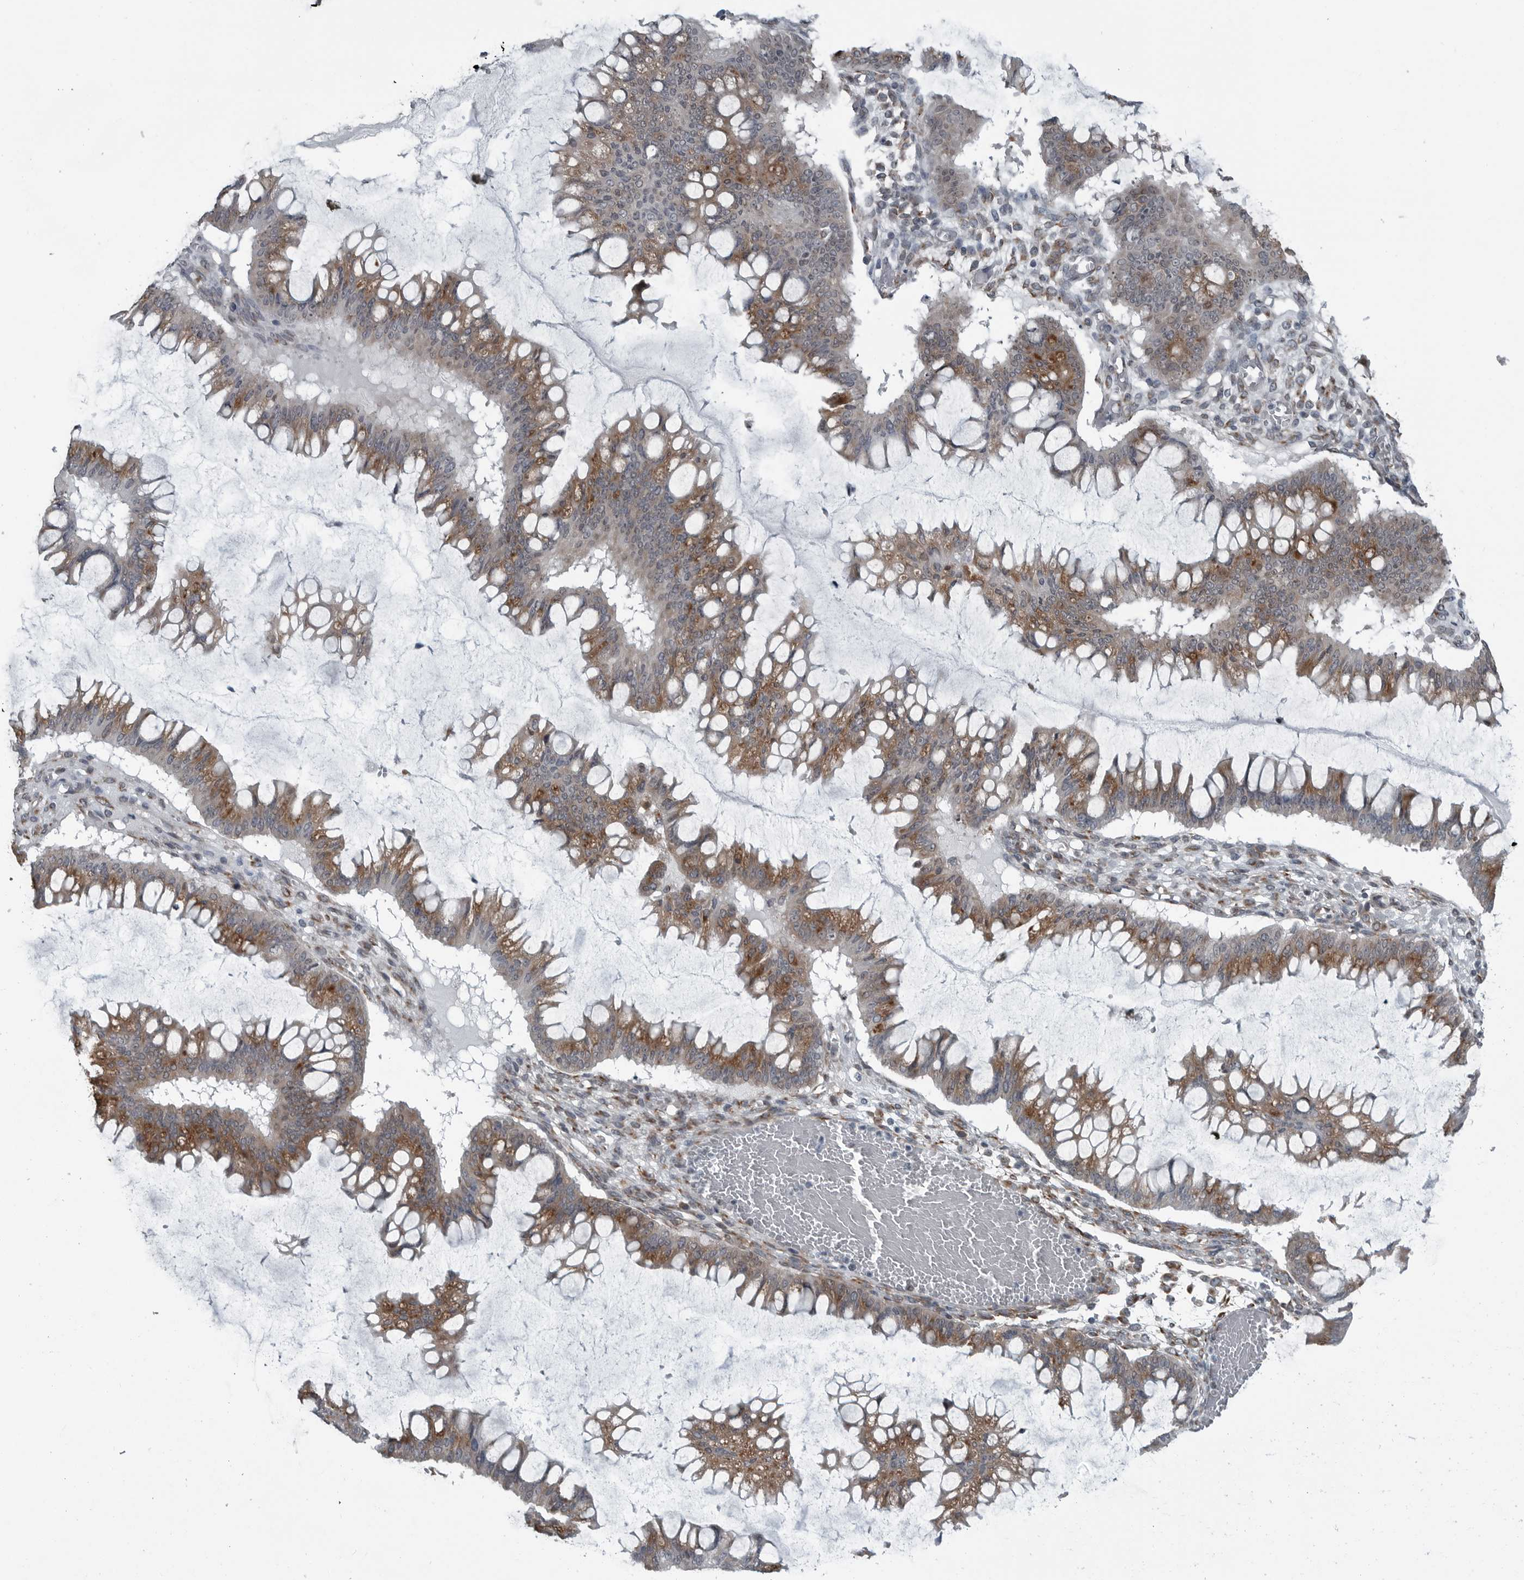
{"staining": {"intensity": "moderate", "quantity": ">75%", "location": "cytoplasmic/membranous"}, "tissue": "ovarian cancer", "cell_type": "Tumor cells", "image_type": "cancer", "snomed": [{"axis": "morphology", "description": "Cystadenocarcinoma, mucinous, NOS"}, {"axis": "topography", "description": "Ovary"}], "caption": "A medium amount of moderate cytoplasmic/membranous expression is seen in approximately >75% of tumor cells in mucinous cystadenocarcinoma (ovarian) tissue. (DAB (3,3'-diaminobenzidine) = brown stain, brightfield microscopy at high magnification).", "gene": "CEP85", "patient": {"sex": "female", "age": 73}}